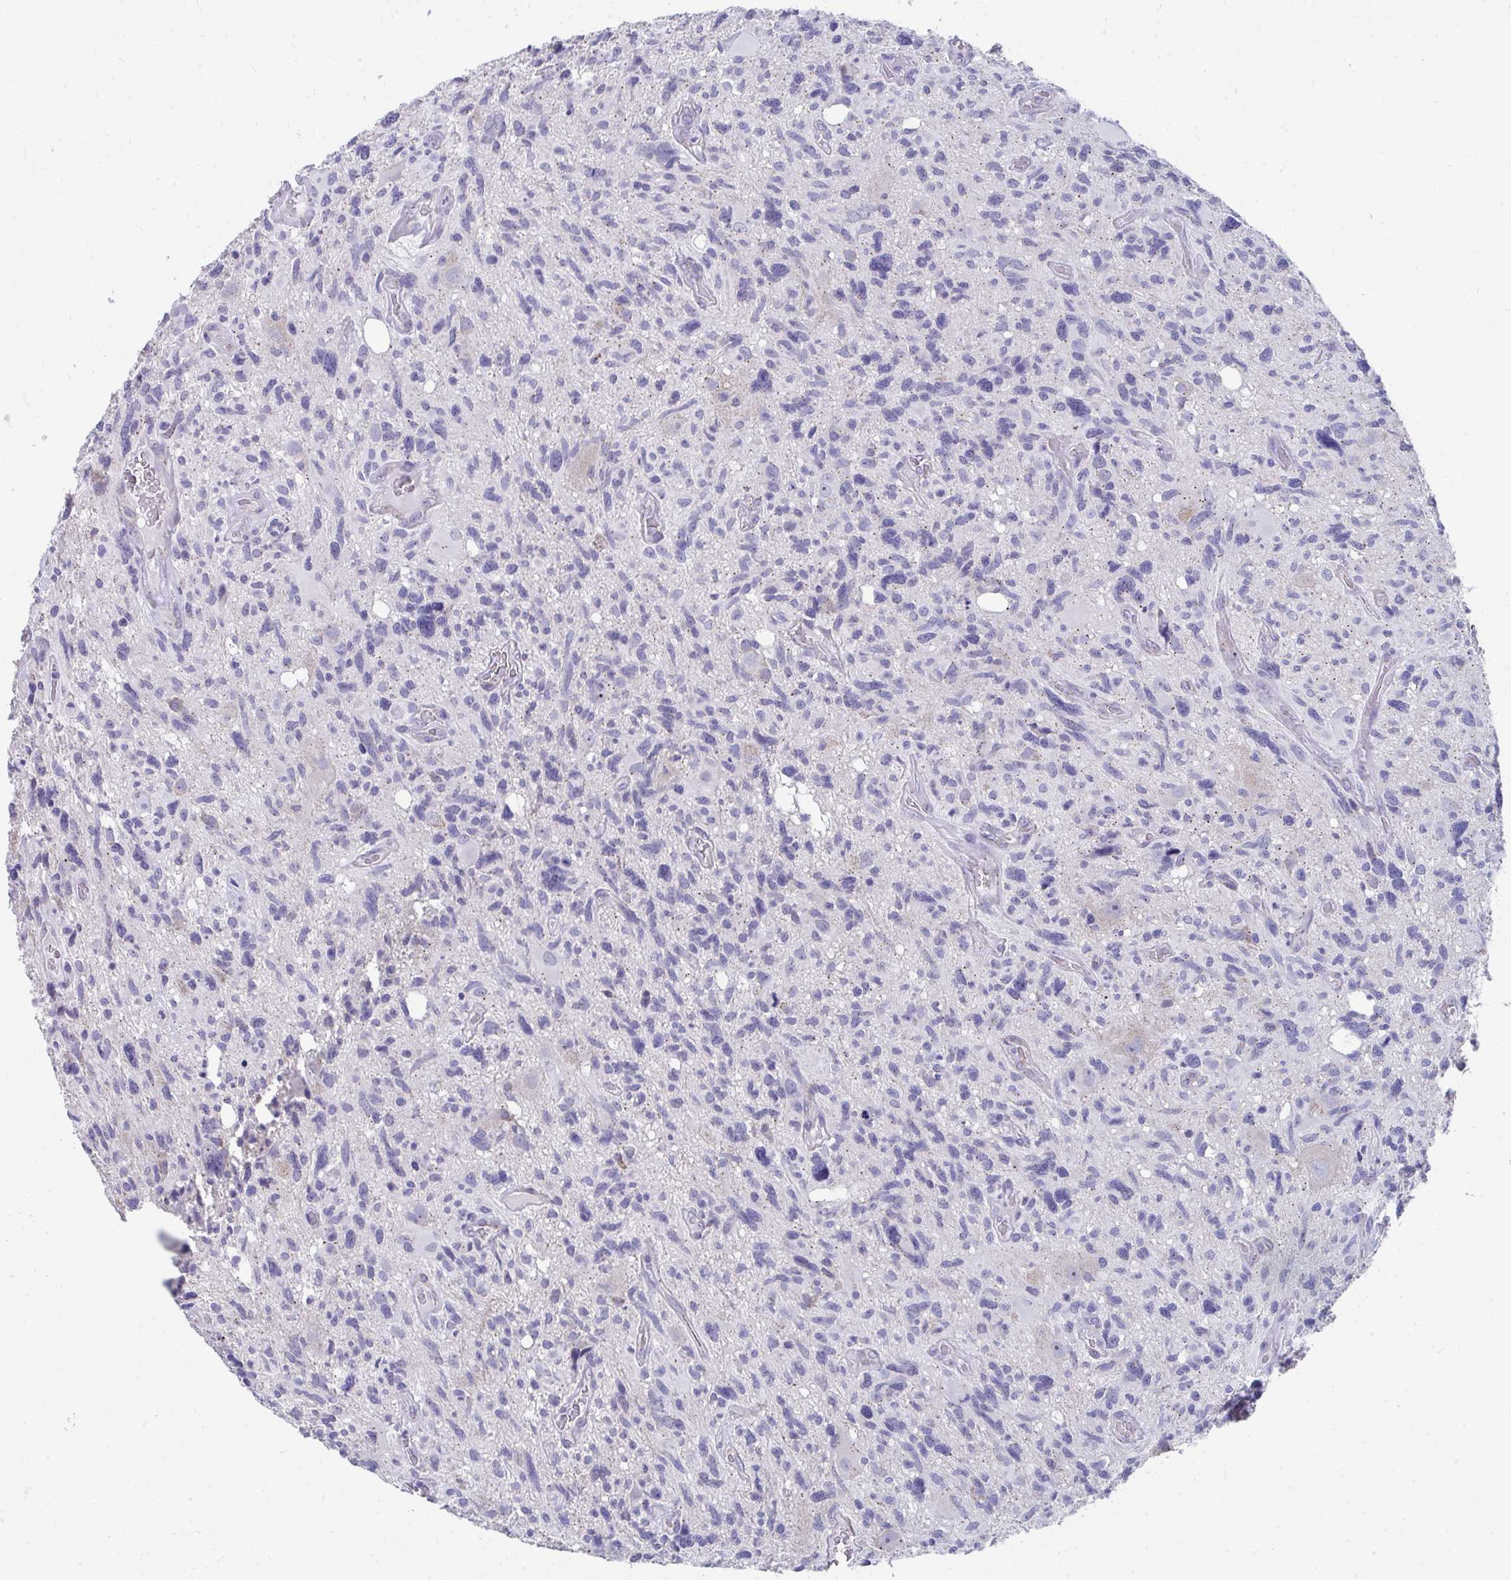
{"staining": {"intensity": "negative", "quantity": "none", "location": "none"}, "tissue": "glioma", "cell_type": "Tumor cells", "image_type": "cancer", "snomed": [{"axis": "morphology", "description": "Glioma, malignant, High grade"}, {"axis": "topography", "description": "Brain"}], "caption": "This is a image of immunohistochemistry staining of malignant high-grade glioma, which shows no positivity in tumor cells.", "gene": "TMPRSS2", "patient": {"sex": "male", "age": 49}}